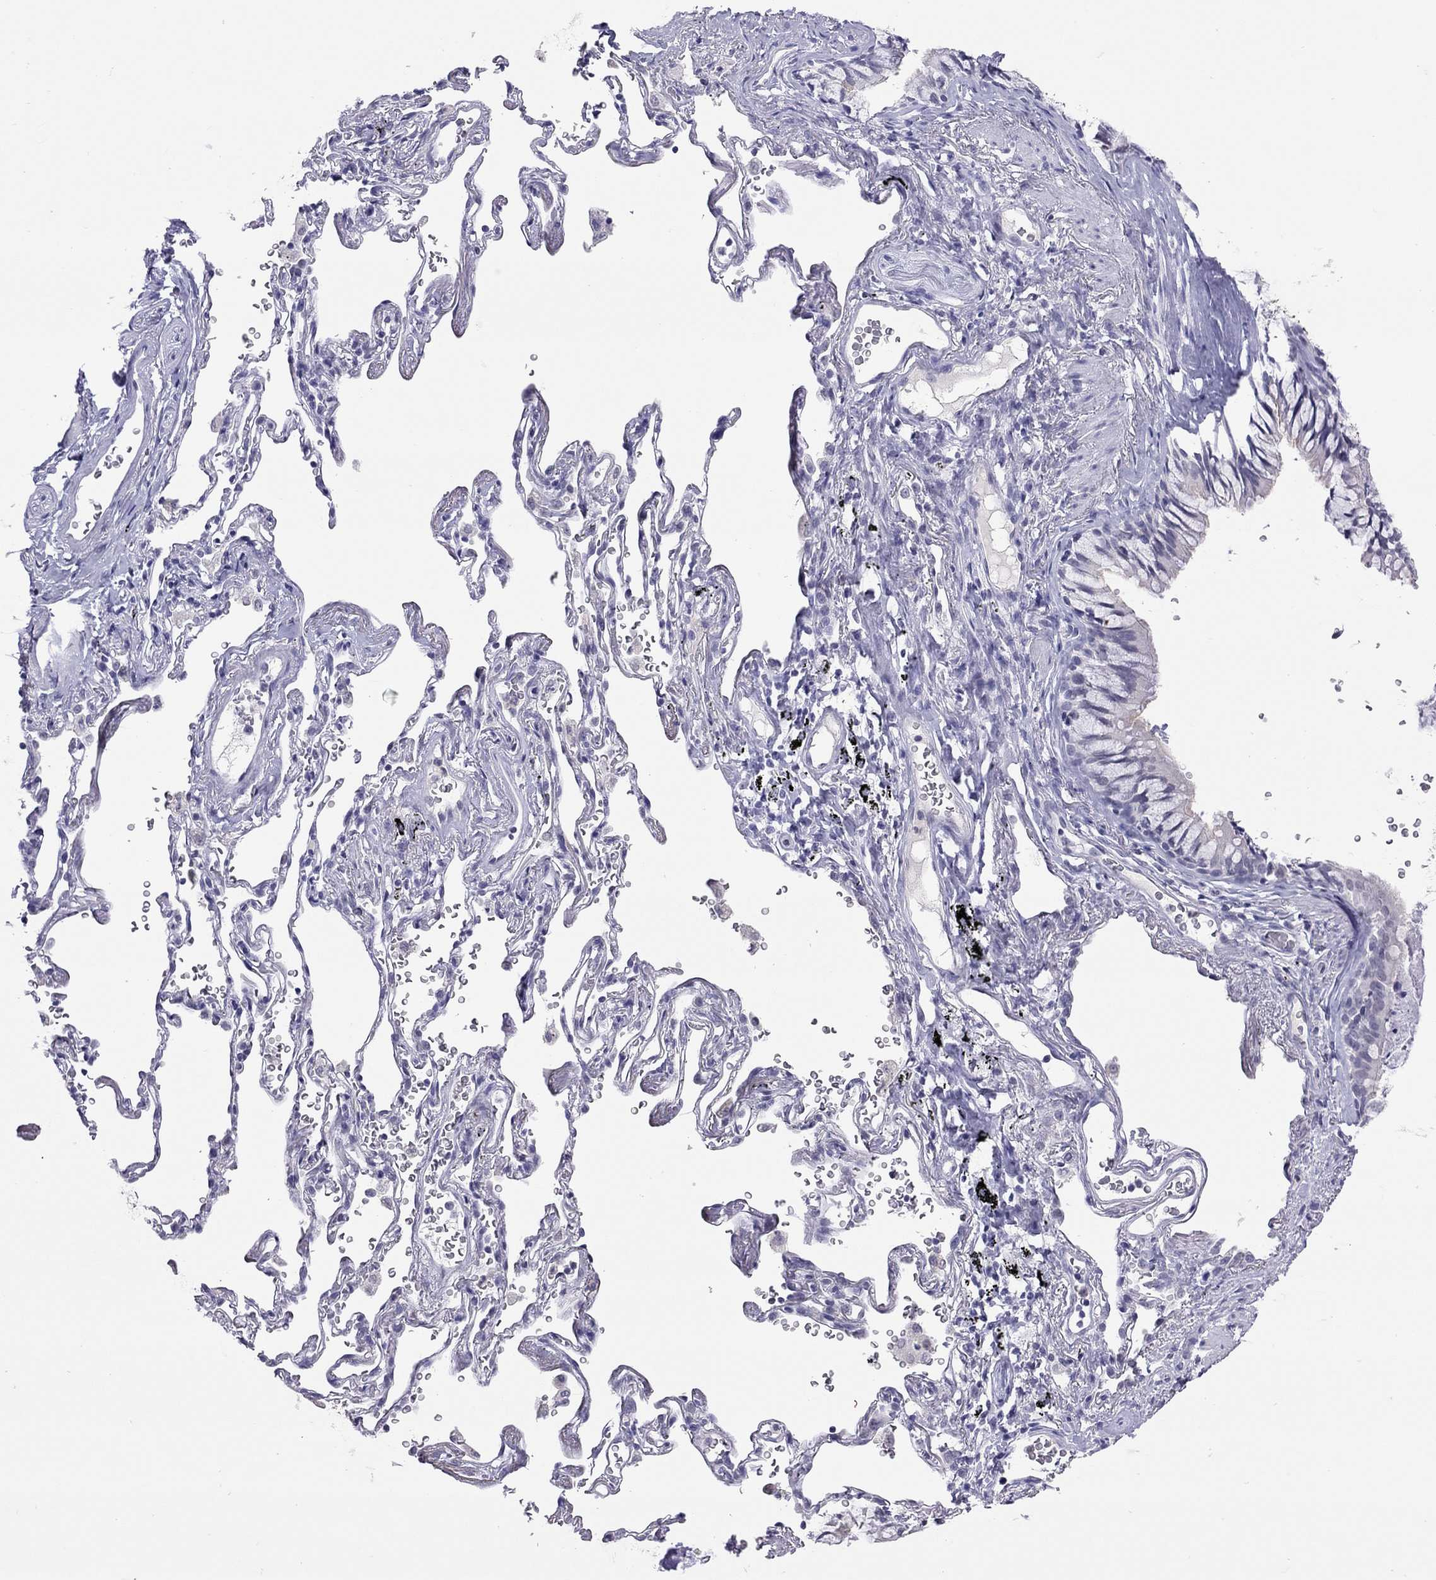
{"staining": {"intensity": "negative", "quantity": "none", "location": "none"}, "tissue": "adipose tissue", "cell_type": "Adipocytes", "image_type": "normal", "snomed": [{"axis": "morphology", "description": "Normal tissue, NOS"}, {"axis": "morphology", "description": "Adenocarcinoma, NOS"}, {"axis": "topography", "description": "Cartilage tissue"}, {"axis": "topography", "description": "Lung"}], "caption": "This histopathology image is of benign adipose tissue stained with immunohistochemistry (IHC) to label a protein in brown with the nuclei are counter-stained blue. There is no expression in adipocytes.", "gene": "JHY", "patient": {"sex": "male", "age": 59}}